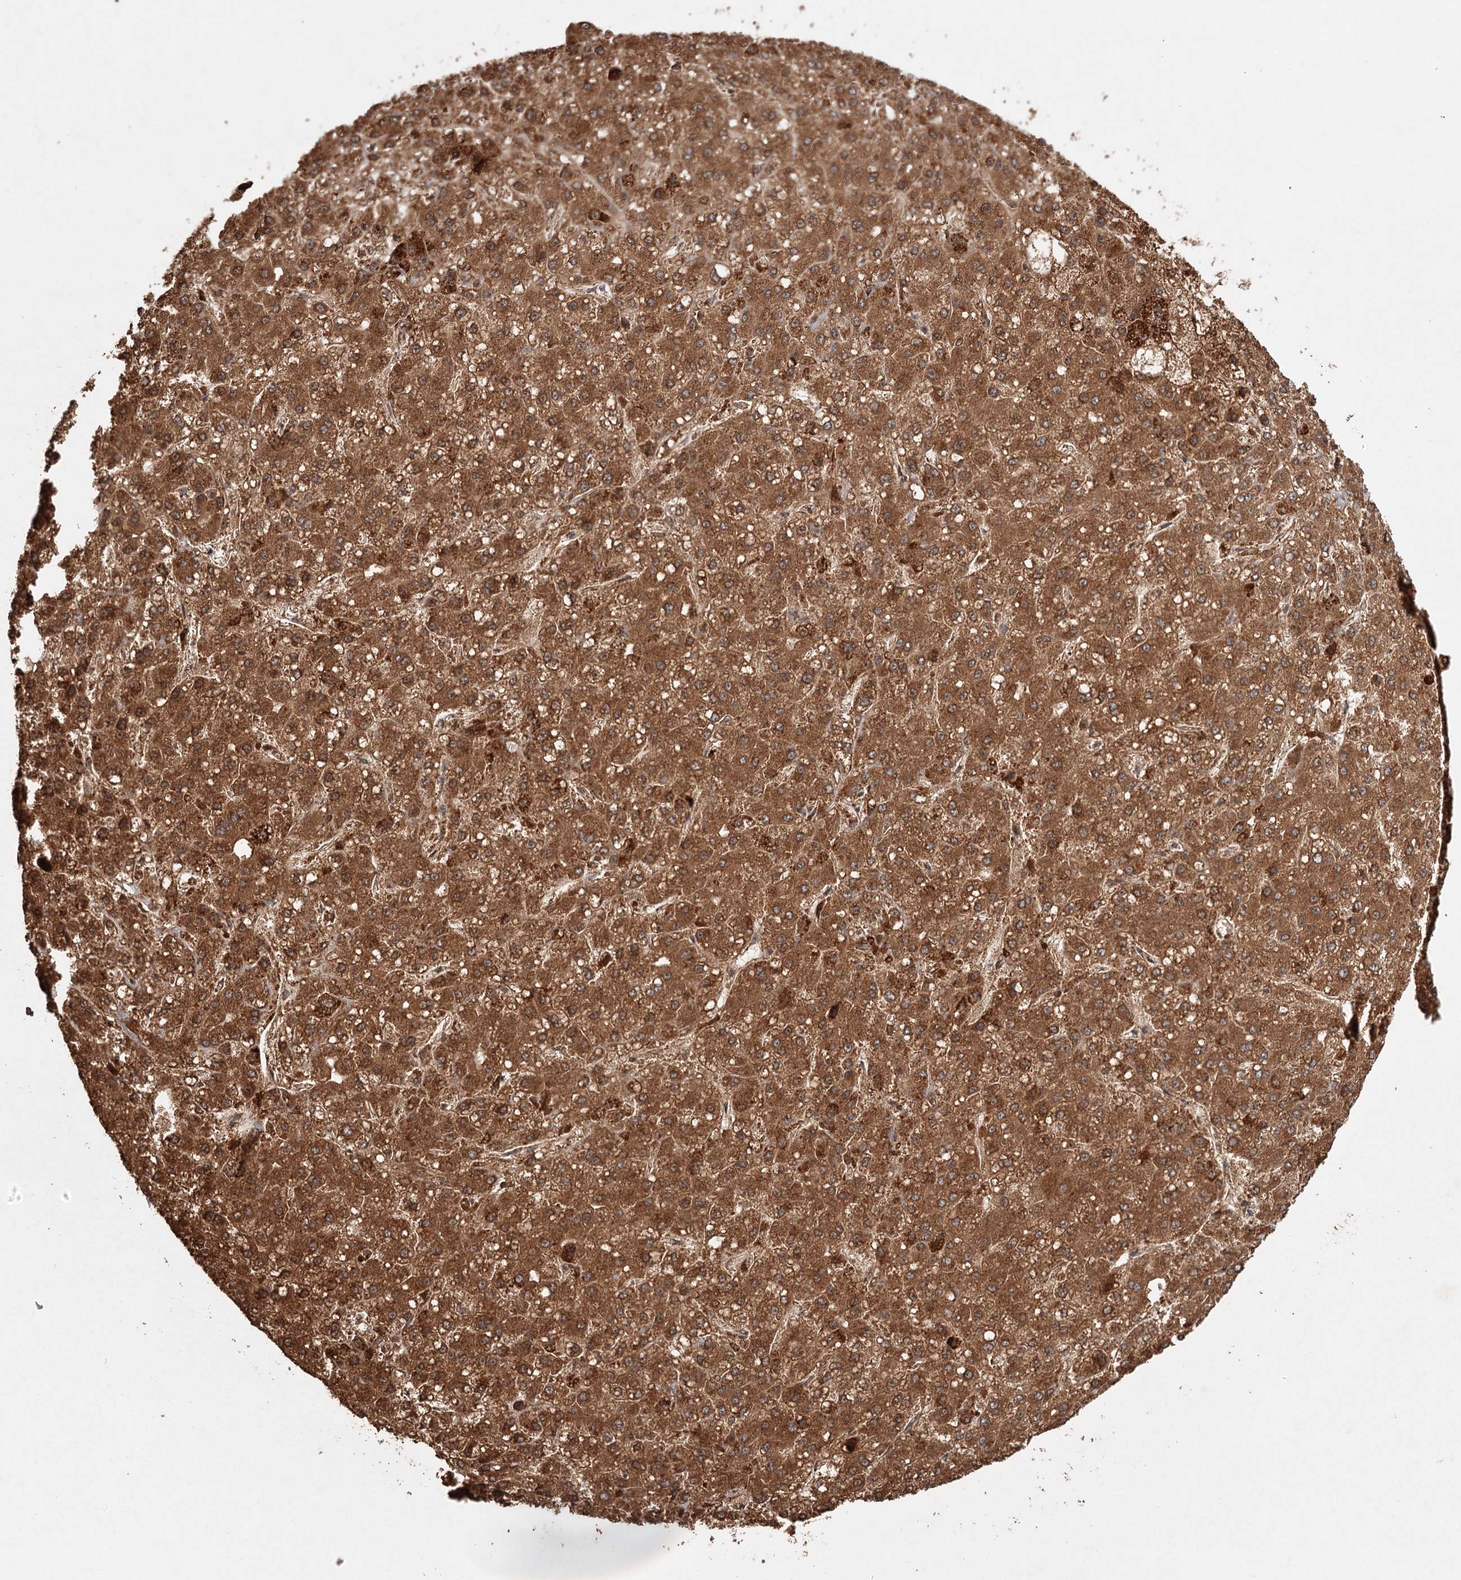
{"staining": {"intensity": "moderate", "quantity": ">75%", "location": "cytoplasmic/membranous"}, "tissue": "liver cancer", "cell_type": "Tumor cells", "image_type": "cancer", "snomed": [{"axis": "morphology", "description": "Carcinoma, Hepatocellular, NOS"}, {"axis": "topography", "description": "Liver"}], "caption": "IHC histopathology image of neoplastic tissue: human liver cancer (hepatocellular carcinoma) stained using immunohistochemistry exhibits medium levels of moderate protein expression localized specifically in the cytoplasmic/membranous of tumor cells, appearing as a cytoplasmic/membranous brown color.", "gene": "FAXC", "patient": {"sex": "male", "age": 67}}